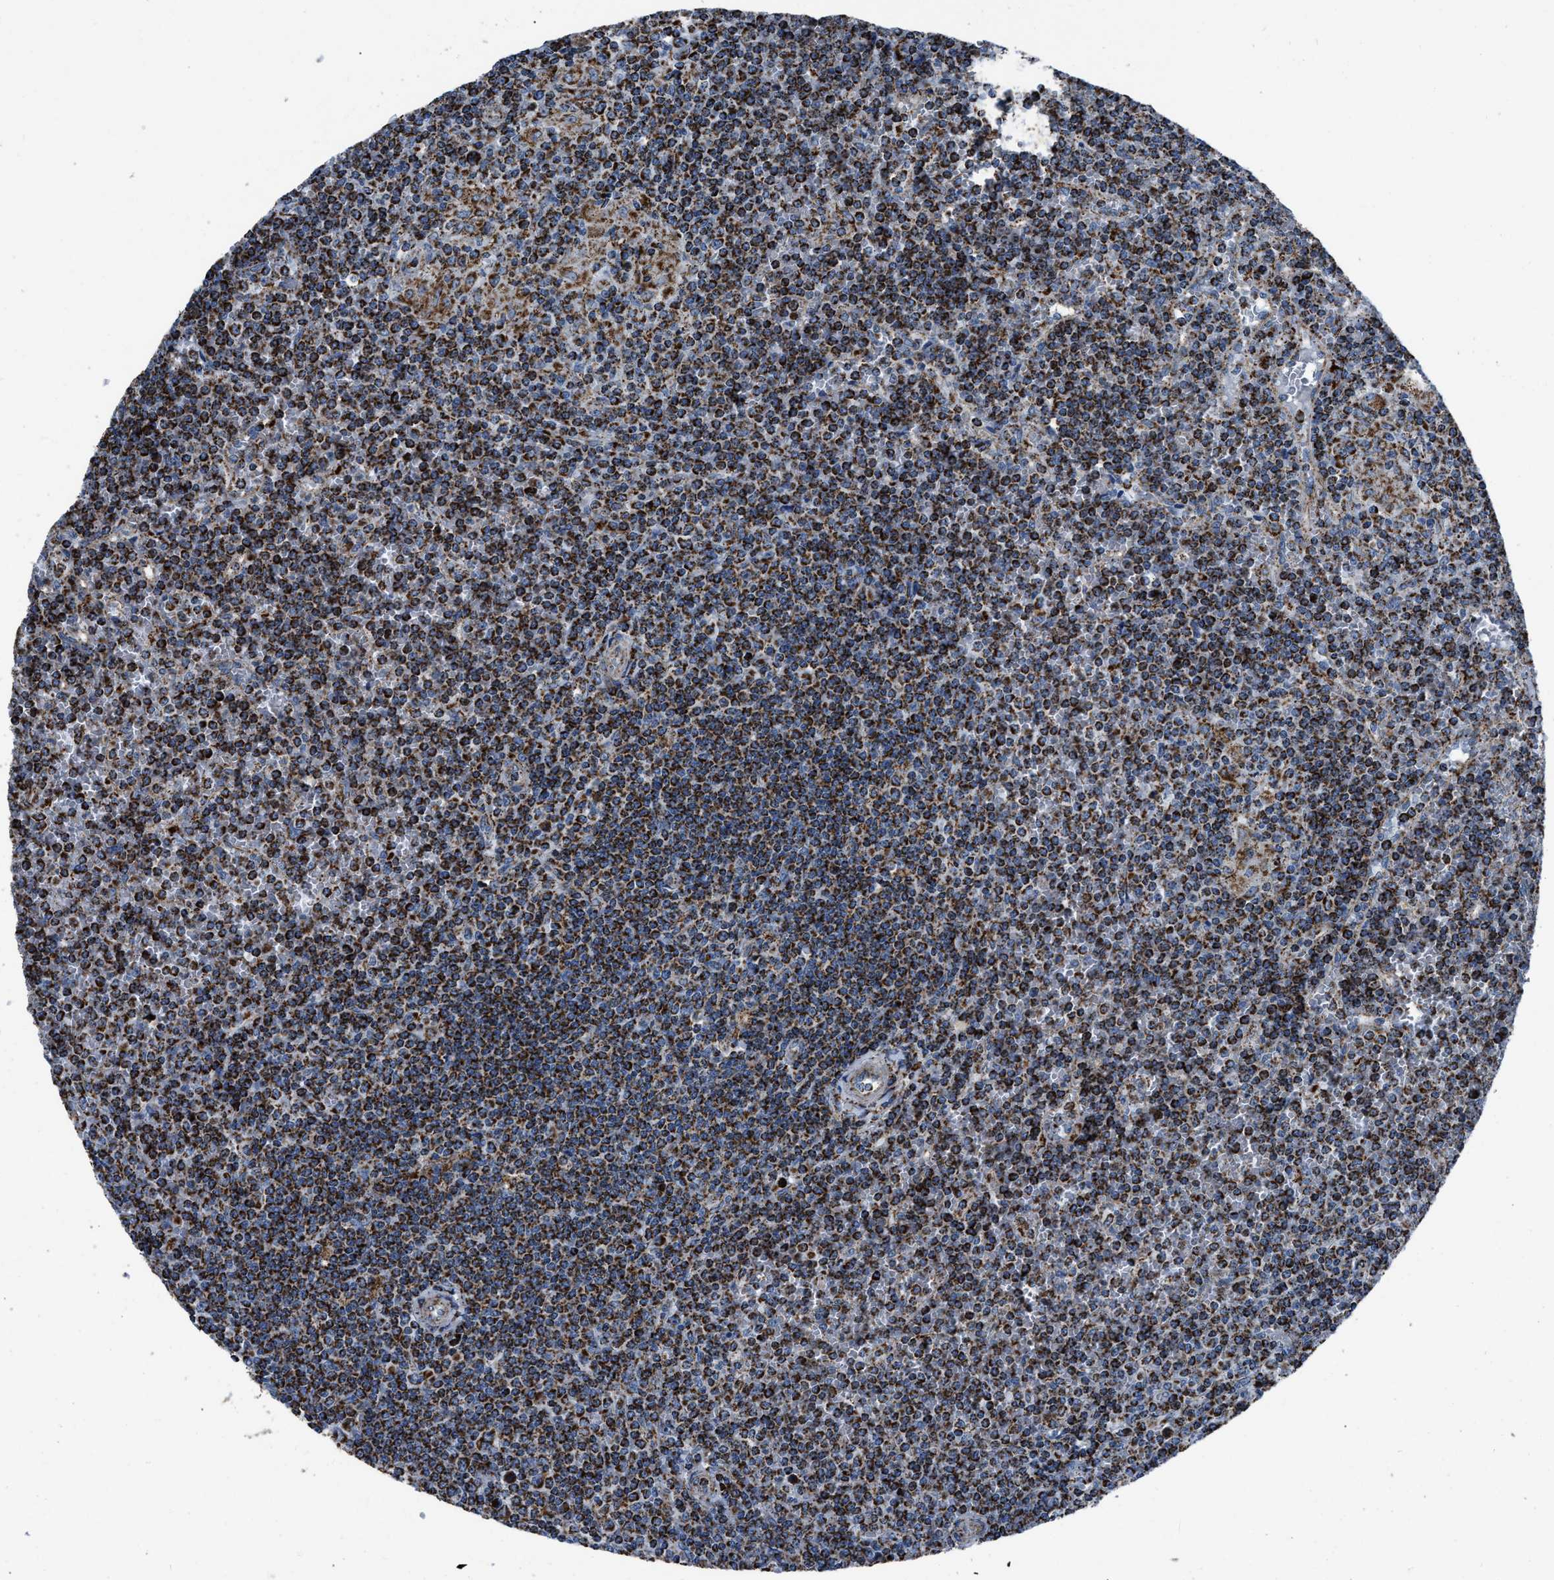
{"staining": {"intensity": "strong", "quantity": ">75%", "location": "cytoplasmic/membranous"}, "tissue": "lymphoma", "cell_type": "Tumor cells", "image_type": "cancer", "snomed": [{"axis": "morphology", "description": "Malignant lymphoma, non-Hodgkin's type, Low grade"}, {"axis": "topography", "description": "Spleen"}], "caption": "Human low-grade malignant lymphoma, non-Hodgkin's type stained for a protein (brown) reveals strong cytoplasmic/membranous positive positivity in approximately >75% of tumor cells.", "gene": "NSD3", "patient": {"sex": "female", "age": 19}}